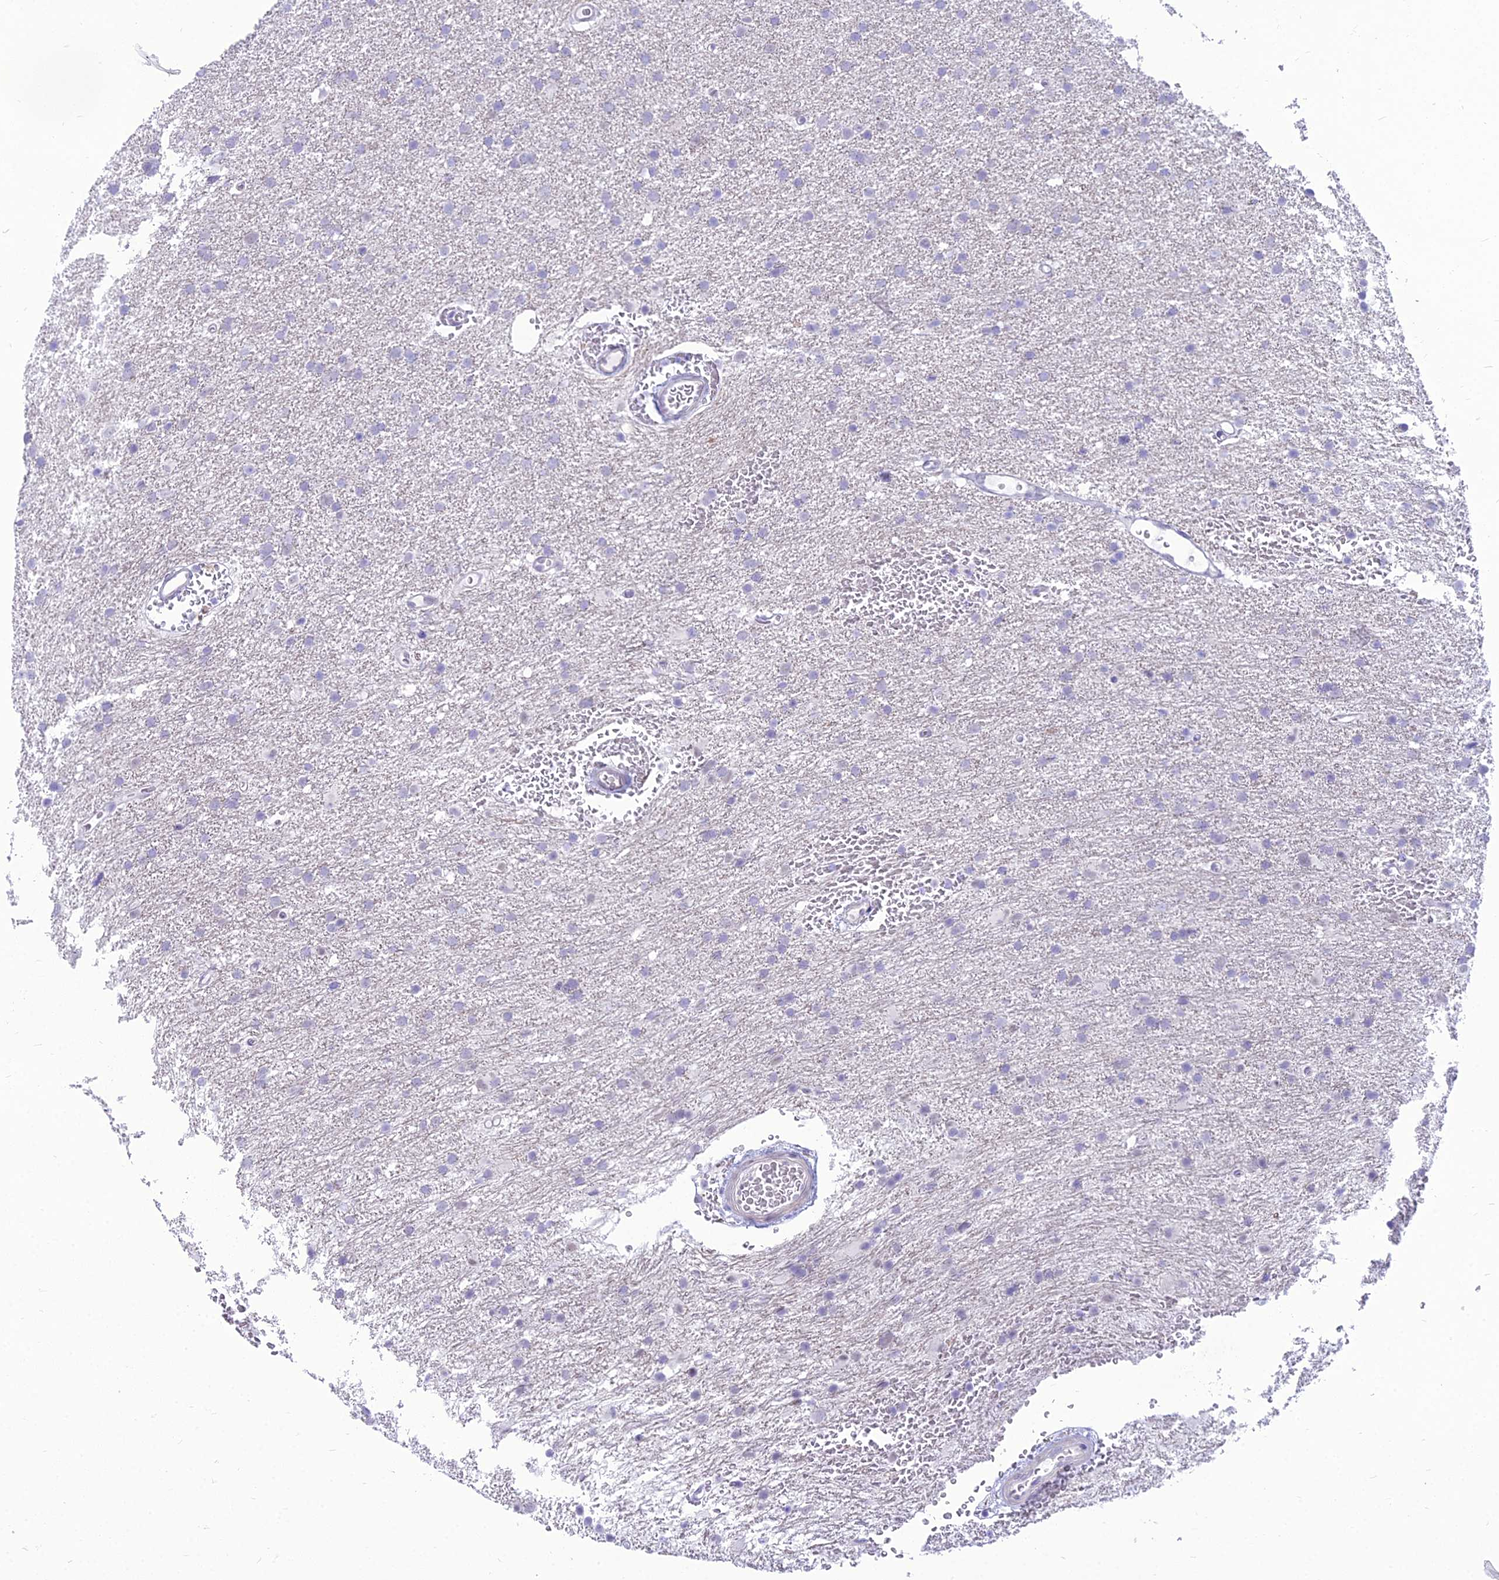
{"staining": {"intensity": "negative", "quantity": "none", "location": "none"}, "tissue": "glioma", "cell_type": "Tumor cells", "image_type": "cancer", "snomed": [{"axis": "morphology", "description": "Glioma, malignant, High grade"}, {"axis": "topography", "description": "Cerebral cortex"}], "caption": "Histopathology image shows no significant protein positivity in tumor cells of glioma.", "gene": "DHX40", "patient": {"sex": "female", "age": 36}}